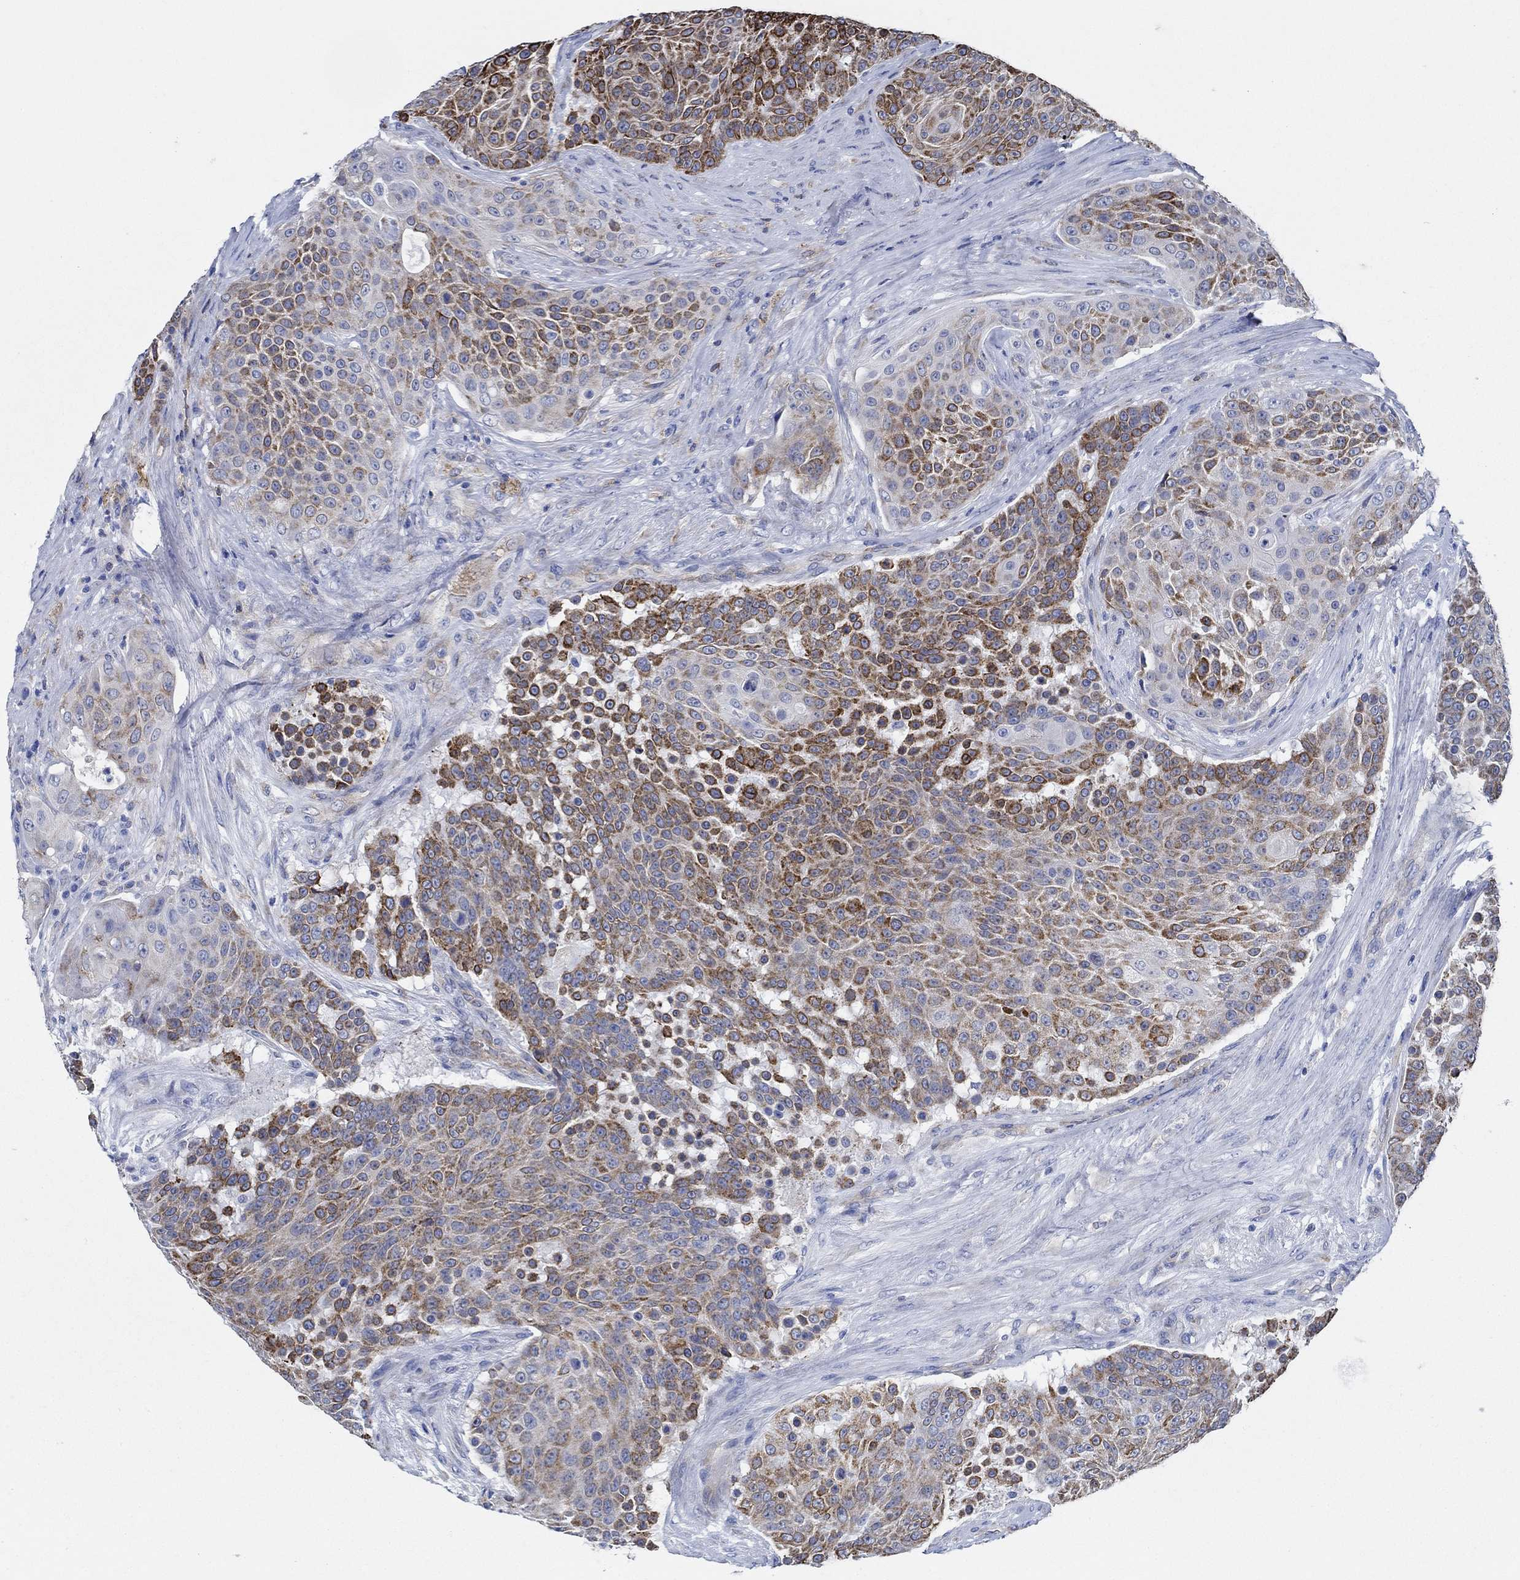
{"staining": {"intensity": "strong", "quantity": "25%-75%", "location": "cytoplasmic/membranous"}, "tissue": "urothelial cancer", "cell_type": "Tumor cells", "image_type": "cancer", "snomed": [{"axis": "morphology", "description": "Urothelial carcinoma, High grade"}, {"axis": "topography", "description": "Urinary bladder"}], "caption": "Protein staining of urothelial cancer tissue reveals strong cytoplasmic/membranous positivity in approximately 25%-75% of tumor cells.", "gene": "HECW2", "patient": {"sex": "female", "age": 63}}